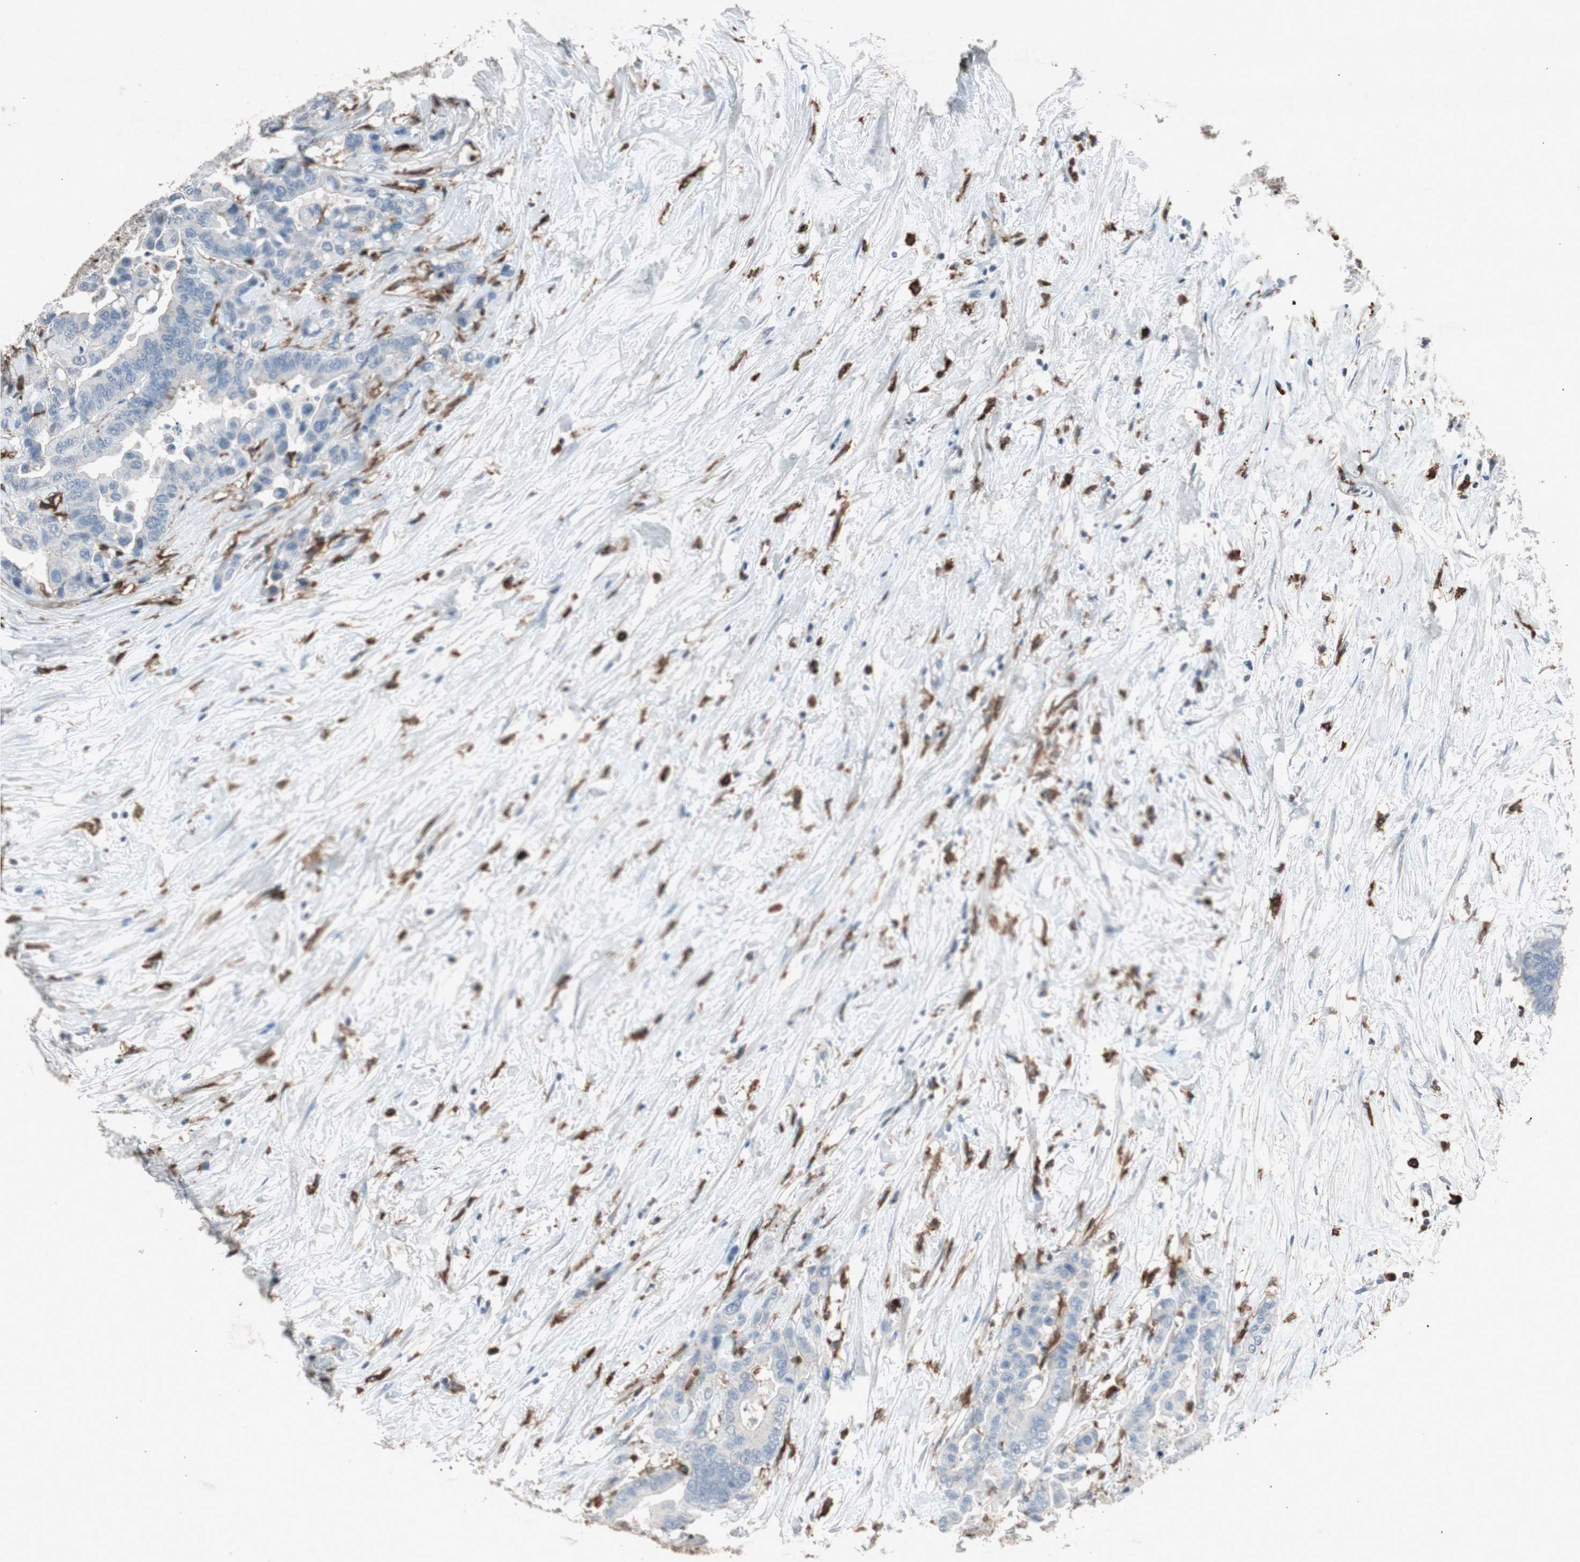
{"staining": {"intensity": "negative", "quantity": "none", "location": "none"}, "tissue": "colorectal cancer", "cell_type": "Tumor cells", "image_type": "cancer", "snomed": [{"axis": "morphology", "description": "Normal tissue, NOS"}, {"axis": "morphology", "description": "Adenocarcinoma, NOS"}, {"axis": "topography", "description": "Colon"}], "caption": "Colorectal cancer (adenocarcinoma) was stained to show a protein in brown. There is no significant expression in tumor cells.", "gene": "TYROBP", "patient": {"sex": "male", "age": 82}}